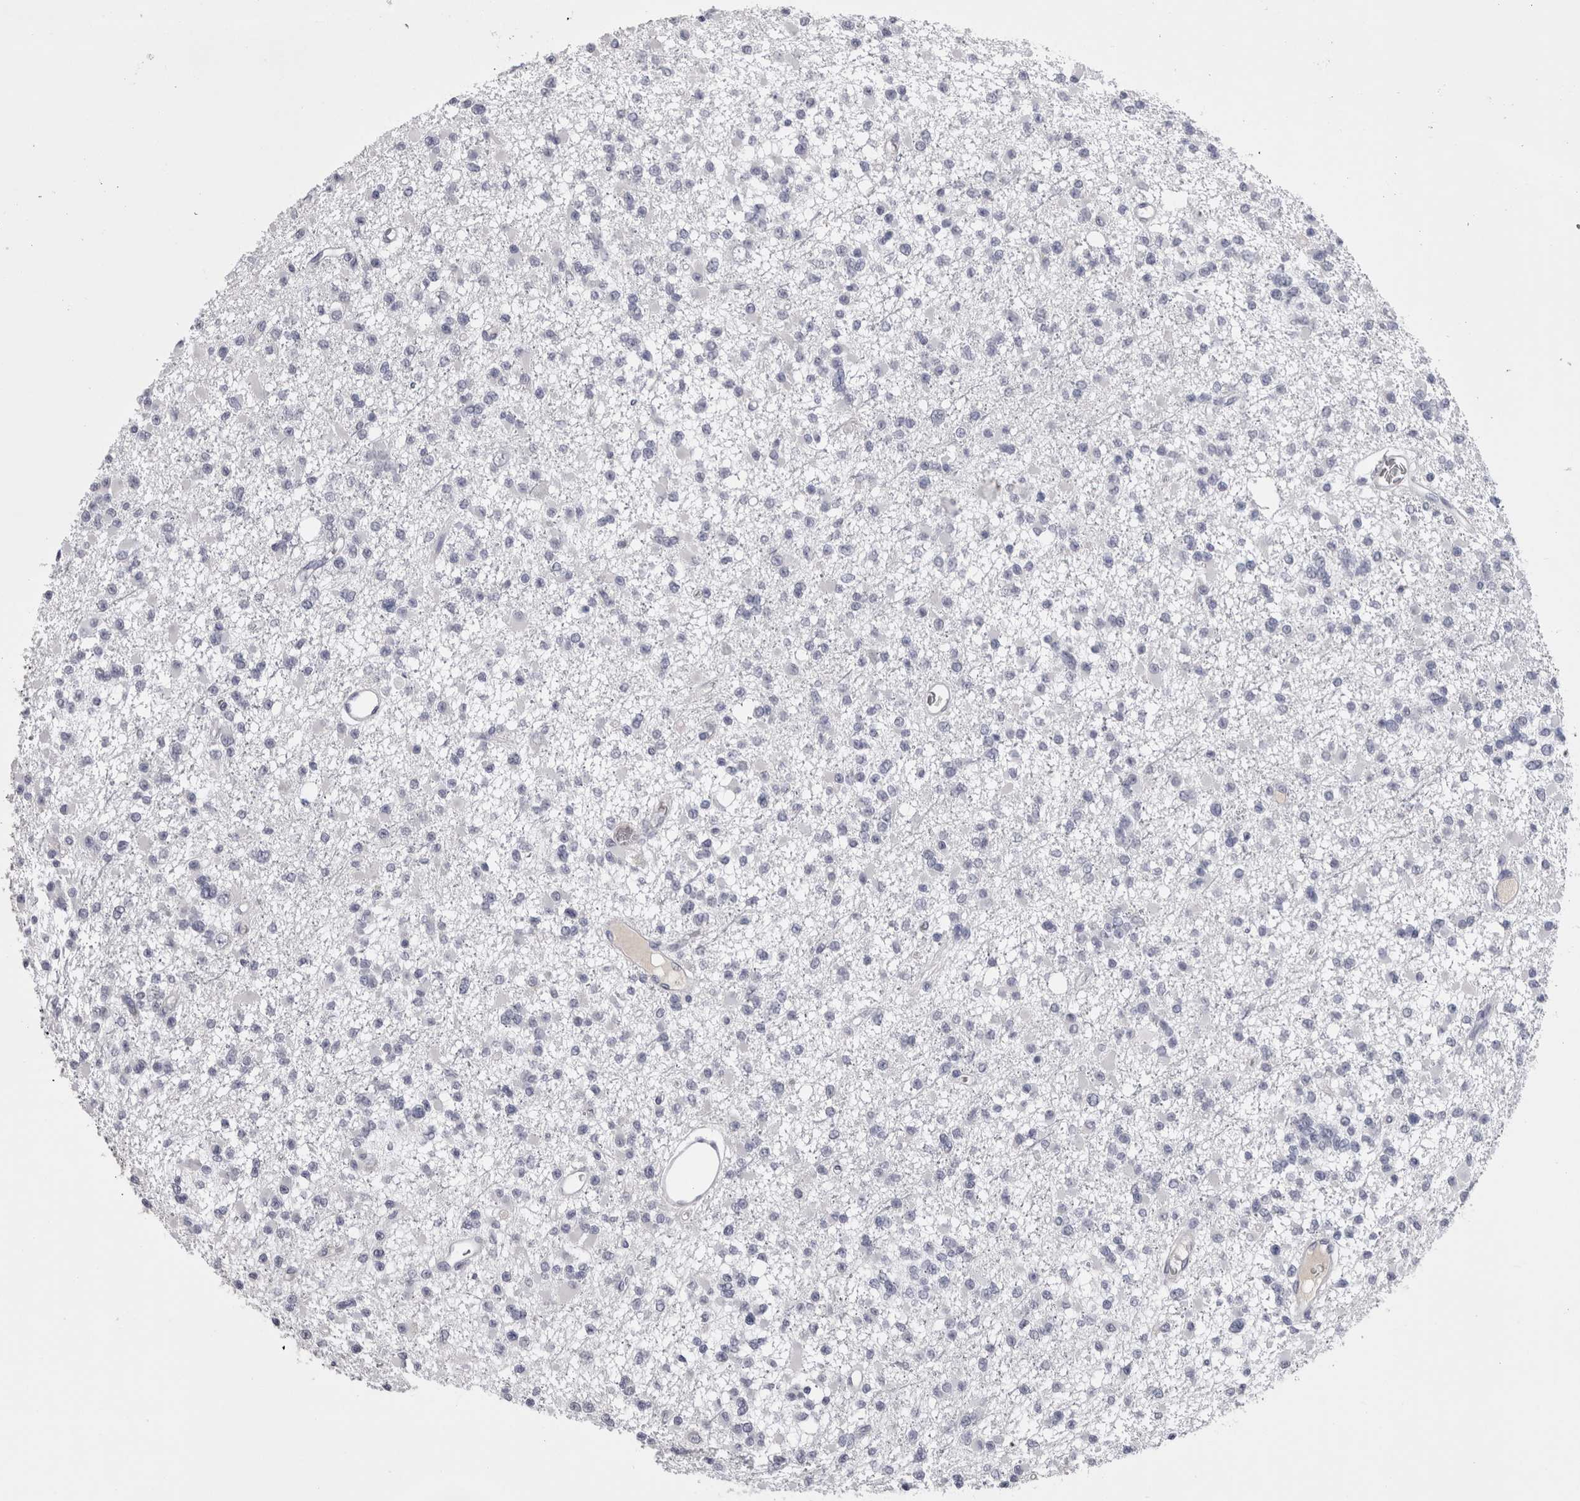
{"staining": {"intensity": "negative", "quantity": "none", "location": "none"}, "tissue": "glioma", "cell_type": "Tumor cells", "image_type": "cancer", "snomed": [{"axis": "morphology", "description": "Glioma, malignant, Low grade"}, {"axis": "topography", "description": "Brain"}], "caption": "This is an immunohistochemistry (IHC) image of human malignant low-grade glioma. There is no staining in tumor cells.", "gene": "CDHR5", "patient": {"sex": "female", "age": 22}}